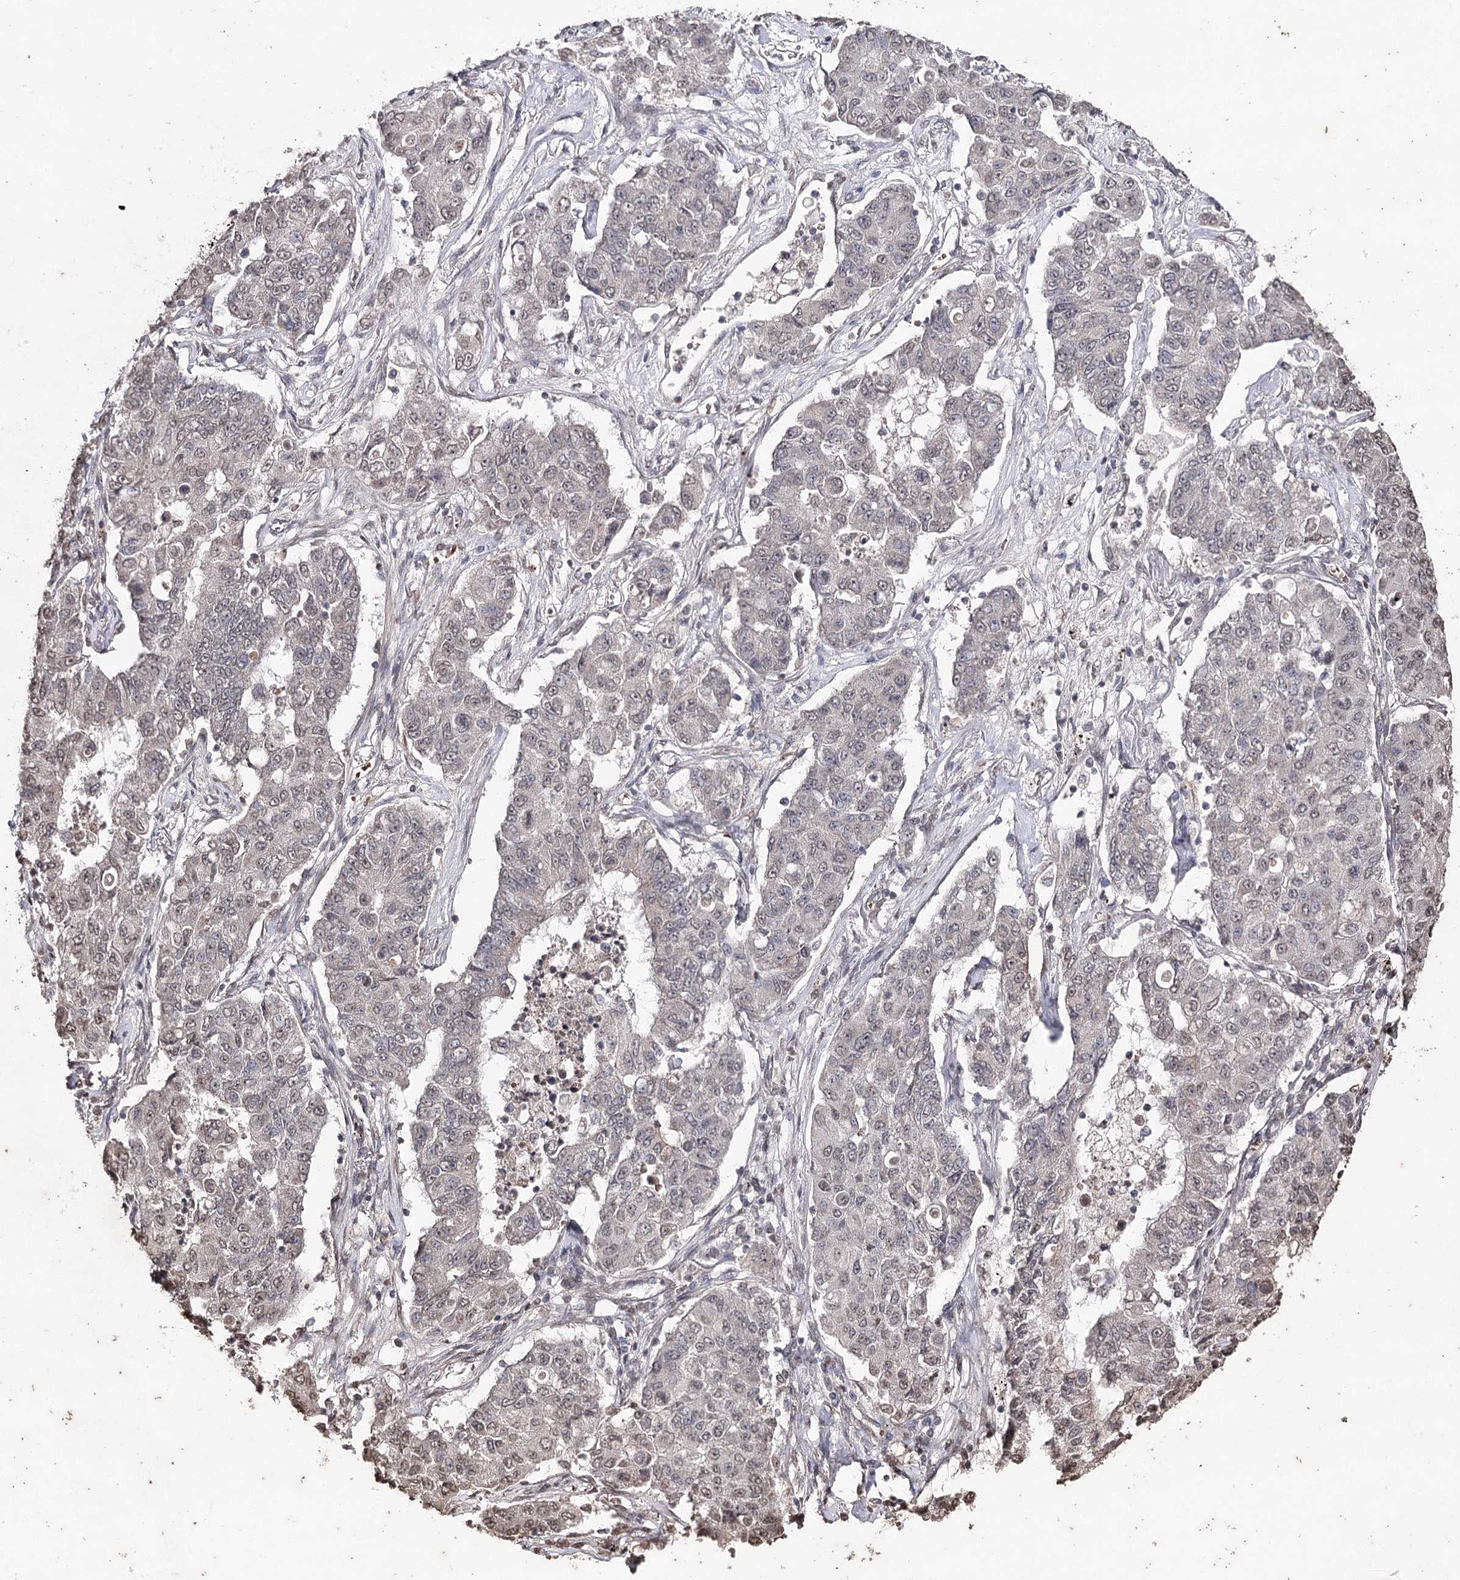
{"staining": {"intensity": "weak", "quantity": "<25%", "location": "nuclear"}, "tissue": "lung cancer", "cell_type": "Tumor cells", "image_type": "cancer", "snomed": [{"axis": "morphology", "description": "Squamous cell carcinoma, NOS"}, {"axis": "topography", "description": "Lung"}], "caption": "Tumor cells show no significant protein staining in squamous cell carcinoma (lung).", "gene": "ATG14", "patient": {"sex": "male", "age": 74}}